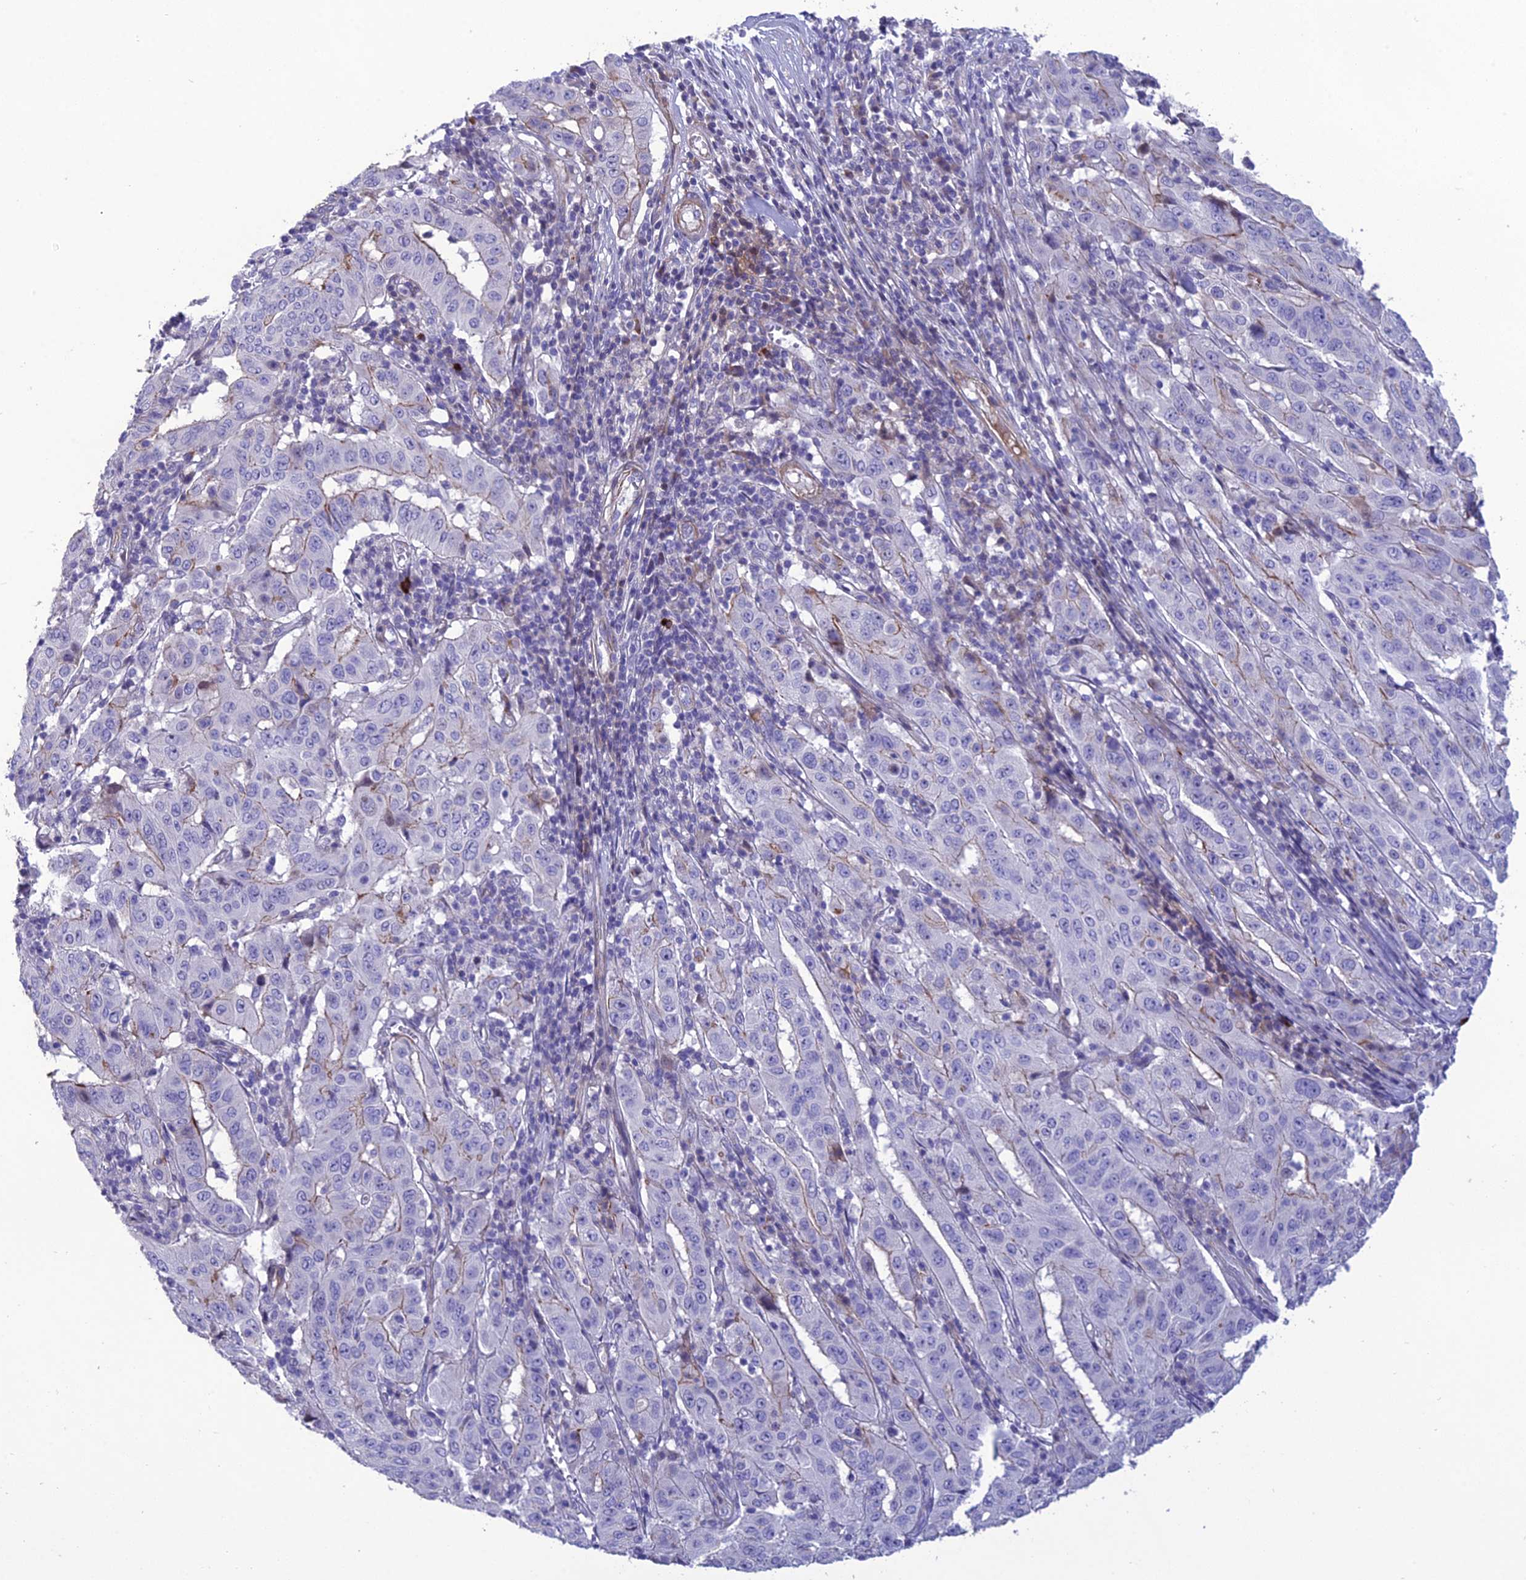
{"staining": {"intensity": "weak", "quantity": "<25%", "location": "cytoplasmic/membranous"}, "tissue": "pancreatic cancer", "cell_type": "Tumor cells", "image_type": "cancer", "snomed": [{"axis": "morphology", "description": "Adenocarcinoma, NOS"}, {"axis": "topography", "description": "Pancreas"}], "caption": "Image shows no protein expression in tumor cells of pancreatic cancer tissue.", "gene": "OR56B1", "patient": {"sex": "male", "age": 63}}